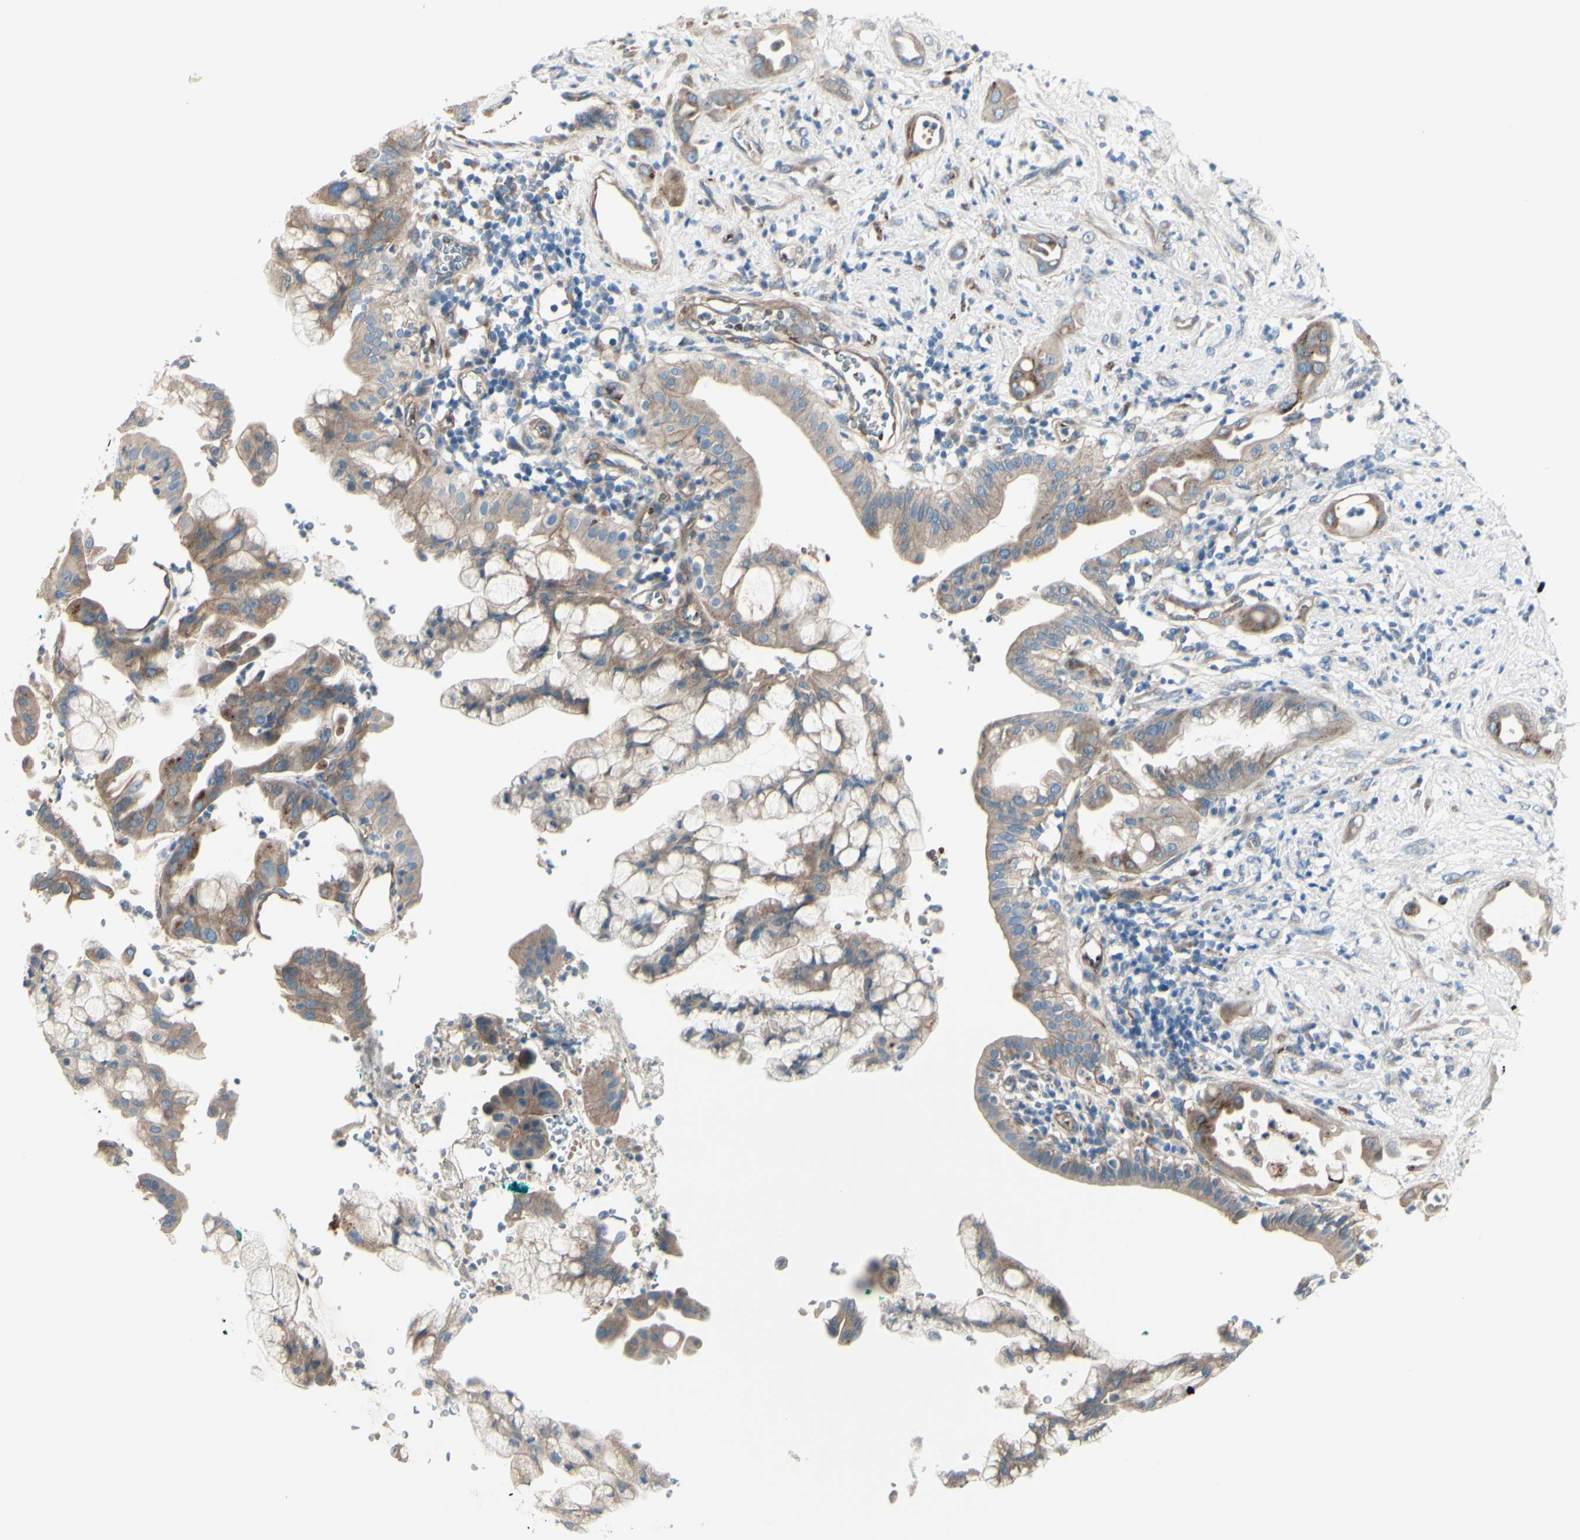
{"staining": {"intensity": "weak", "quantity": ">75%", "location": "cytoplasmic/membranous"}, "tissue": "pancreatic cancer", "cell_type": "Tumor cells", "image_type": "cancer", "snomed": [{"axis": "morphology", "description": "Adenocarcinoma, NOS"}, {"axis": "morphology", "description": "Adenocarcinoma, metastatic, NOS"}, {"axis": "topography", "description": "Lymph node"}, {"axis": "topography", "description": "Pancreas"}, {"axis": "topography", "description": "Duodenum"}], "caption": "IHC (DAB (3,3'-diaminobenzidine)) staining of human pancreatic metastatic adenocarcinoma reveals weak cytoplasmic/membranous protein expression in approximately >75% of tumor cells. (Stains: DAB (3,3'-diaminobenzidine) in brown, nuclei in blue, Microscopy: brightfield microscopy at high magnification).", "gene": "PCDHGA2", "patient": {"sex": "female", "age": 64}}